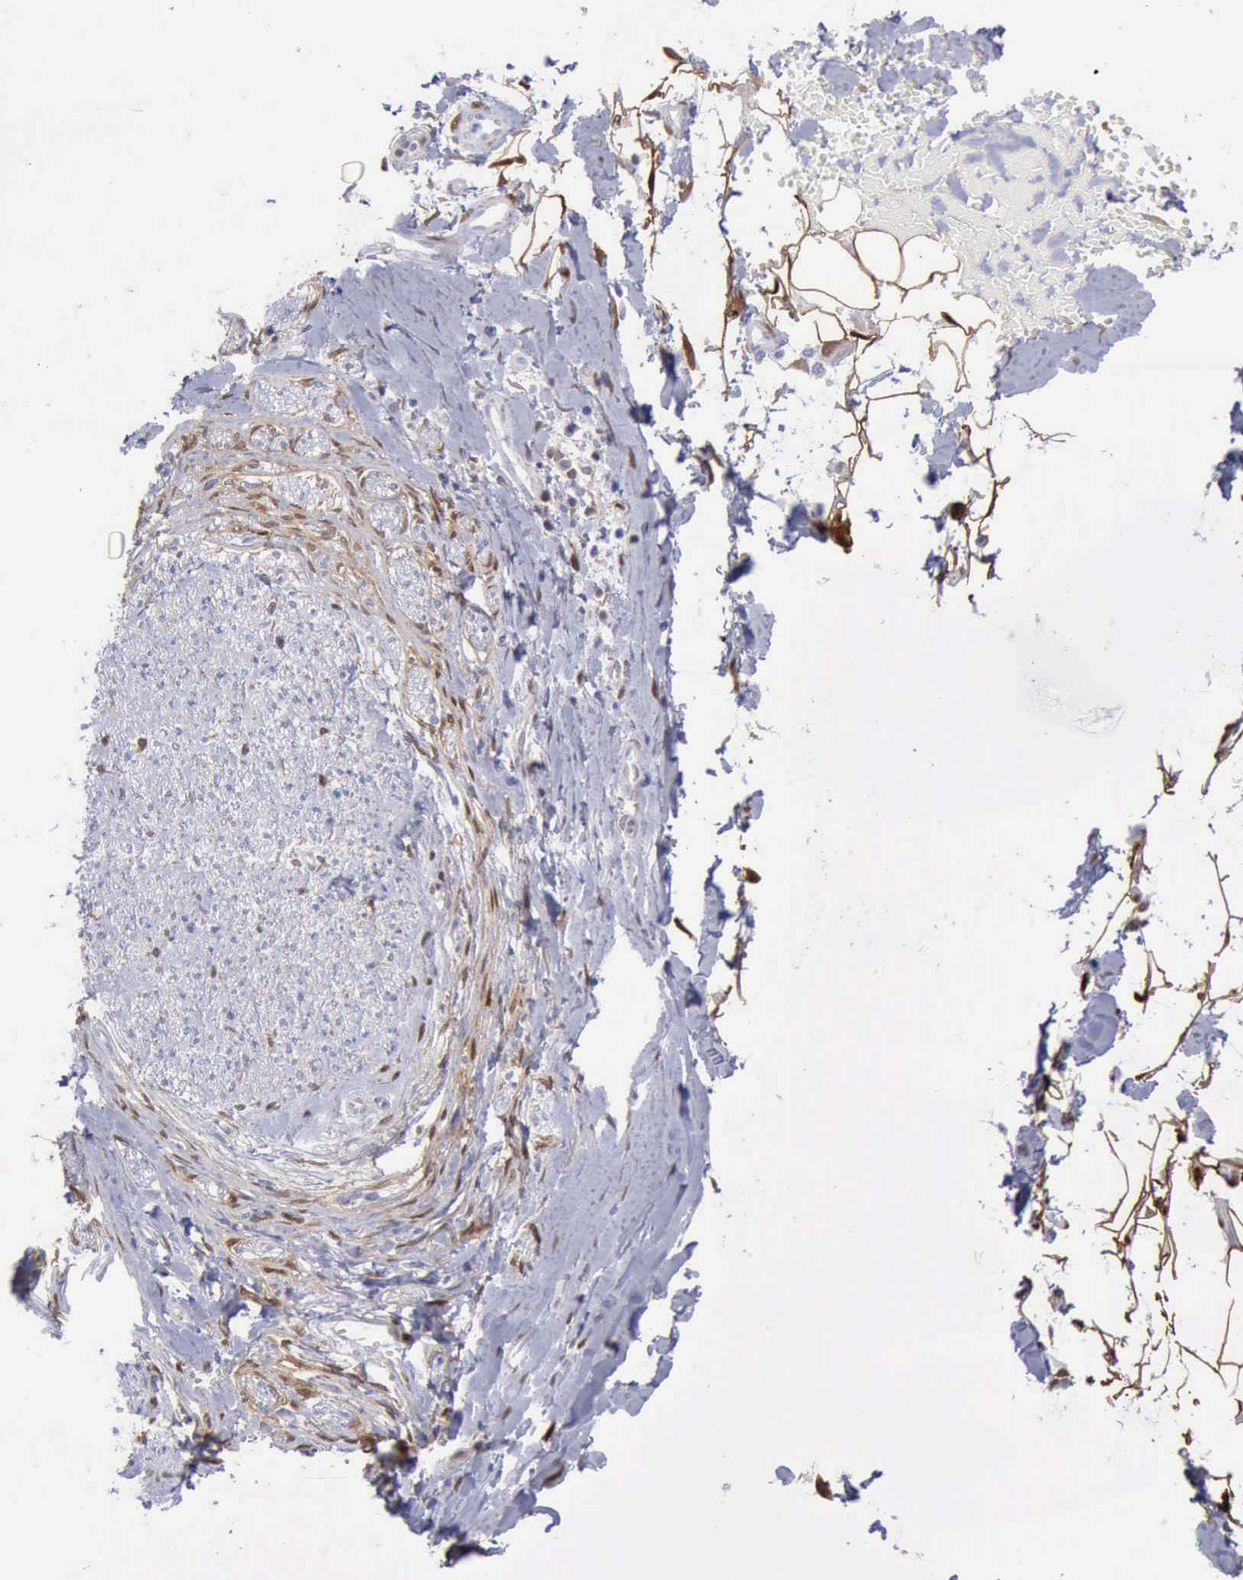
{"staining": {"intensity": "strong", "quantity": ">75%", "location": "cytoplasmic/membranous,nuclear"}, "tissue": "adipose tissue", "cell_type": "Adipocytes", "image_type": "normal", "snomed": [{"axis": "morphology", "description": "Normal tissue, NOS"}, {"axis": "morphology", "description": "Squamous cell carcinoma, NOS"}, {"axis": "topography", "description": "Skin"}, {"axis": "topography", "description": "Peripheral nerve tissue"}], "caption": "DAB (3,3'-diaminobenzidine) immunohistochemical staining of unremarkable adipose tissue exhibits strong cytoplasmic/membranous,nuclear protein positivity in about >75% of adipocytes.", "gene": "FHL1", "patient": {"sex": "male", "age": 83}}